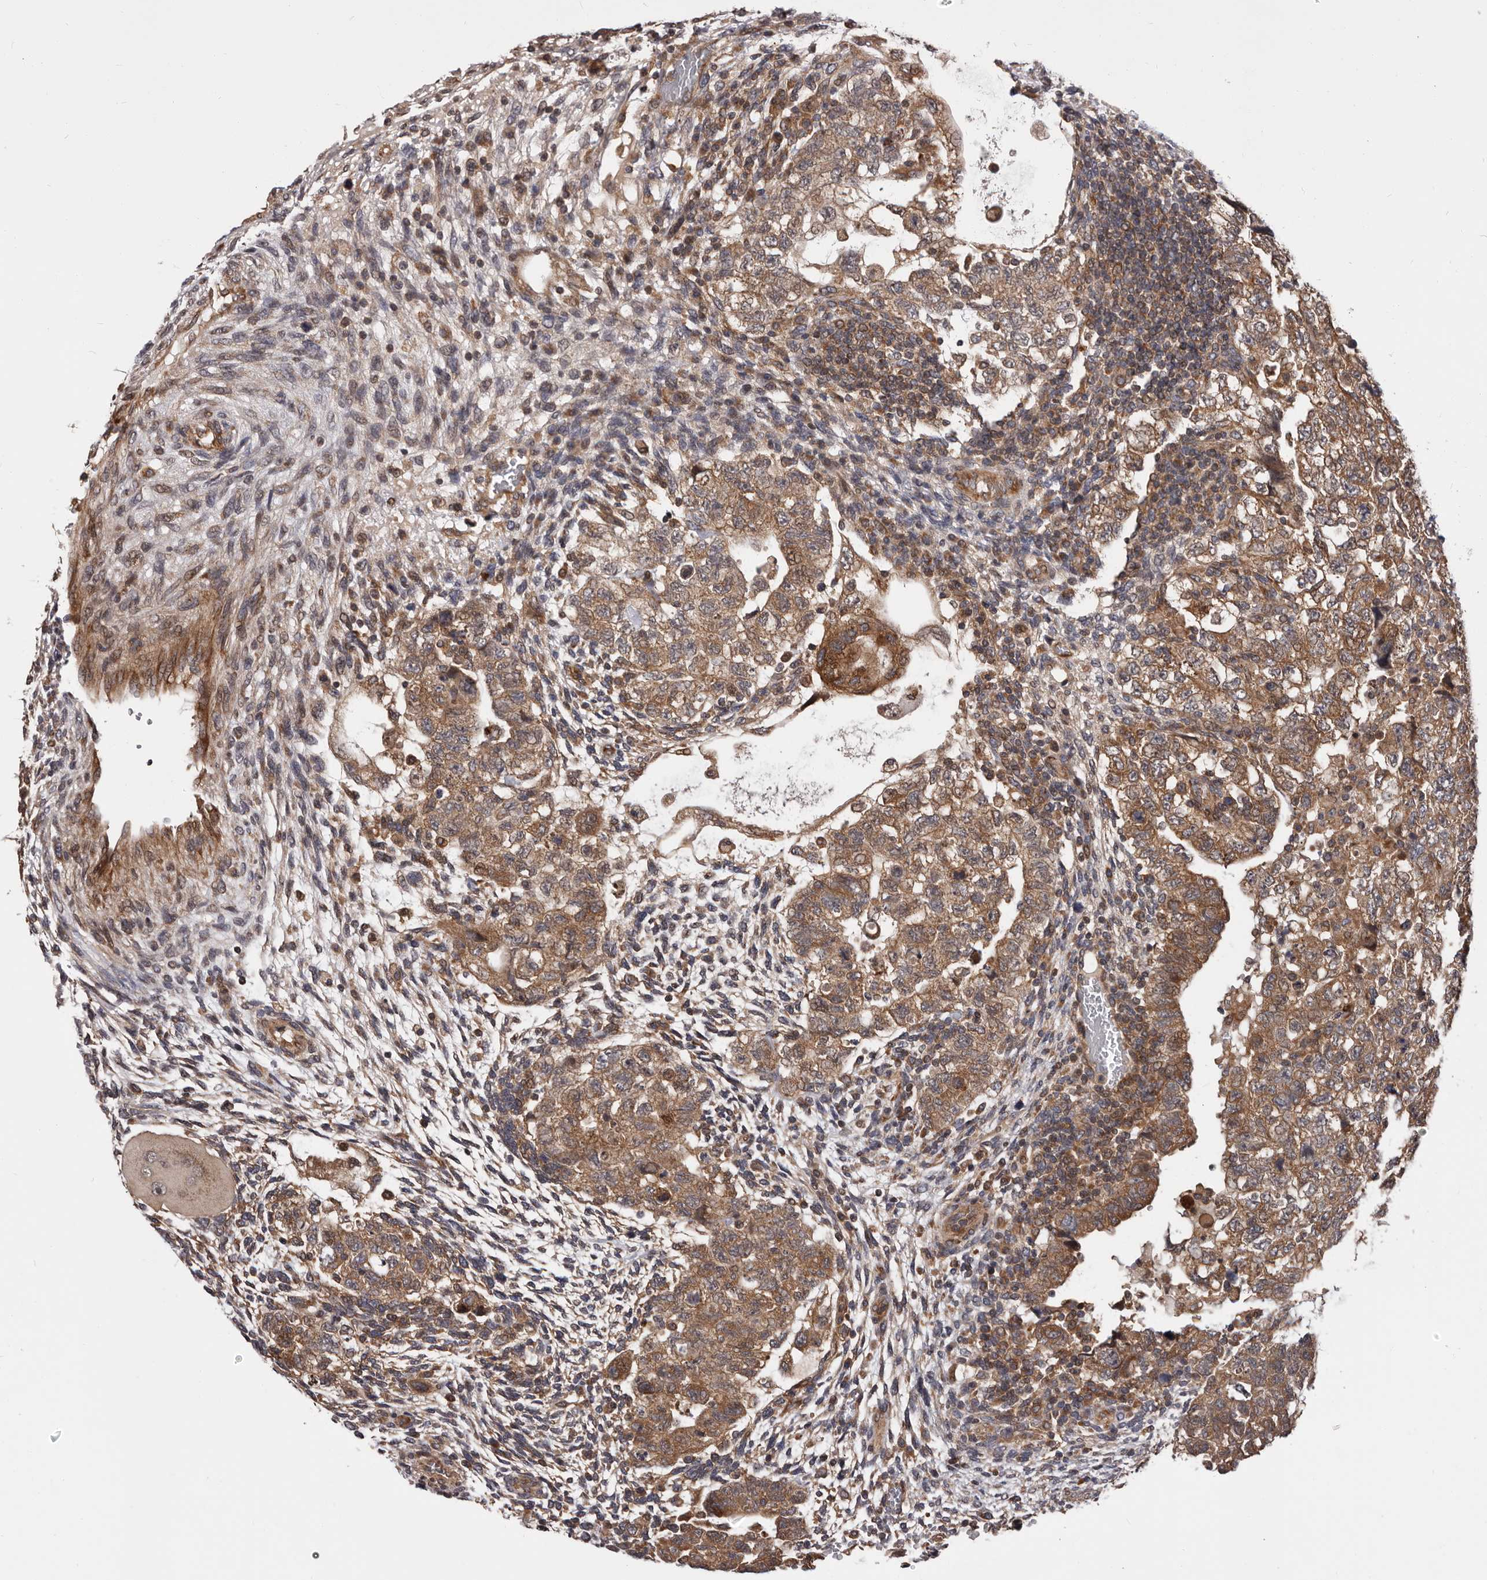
{"staining": {"intensity": "moderate", "quantity": ">75%", "location": "cytoplasmic/membranous"}, "tissue": "testis cancer", "cell_type": "Tumor cells", "image_type": "cancer", "snomed": [{"axis": "morphology", "description": "Carcinoma, Embryonal, NOS"}, {"axis": "topography", "description": "Testis"}], "caption": "High-power microscopy captured an immunohistochemistry micrograph of testis embryonal carcinoma, revealing moderate cytoplasmic/membranous positivity in approximately >75% of tumor cells. Nuclei are stained in blue.", "gene": "VPS37A", "patient": {"sex": "male", "age": 36}}